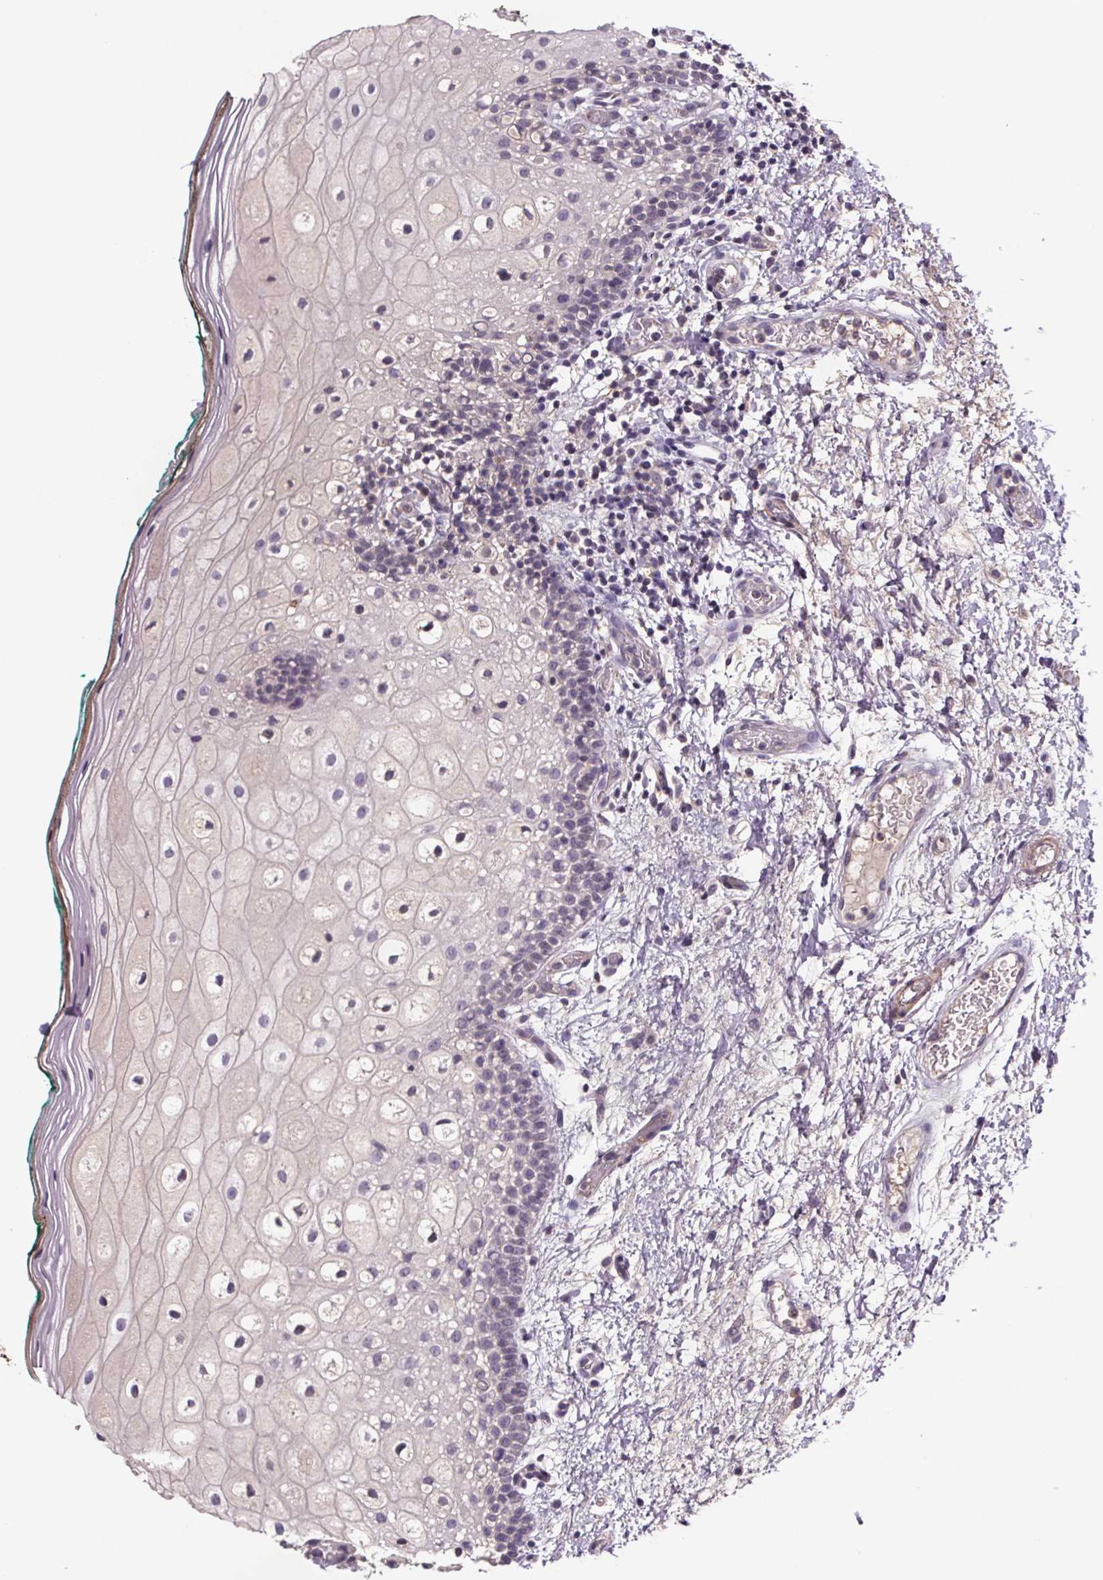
{"staining": {"intensity": "negative", "quantity": "none", "location": "none"}, "tissue": "oral mucosa", "cell_type": "Squamous epithelial cells", "image_type": "normal", "snomed": [{"axis": "morphology", "description": "Normal tissue, NOS"}, {"axis": "topography", "description": "Oral tissue"}], "caption": "Unremarkable oral mucosa was stained to show a protein in brown. There is no significant staining in squamous epithelial cells.", "gene": "CLN3", "patient": {"sex": "female", "age": 83}}